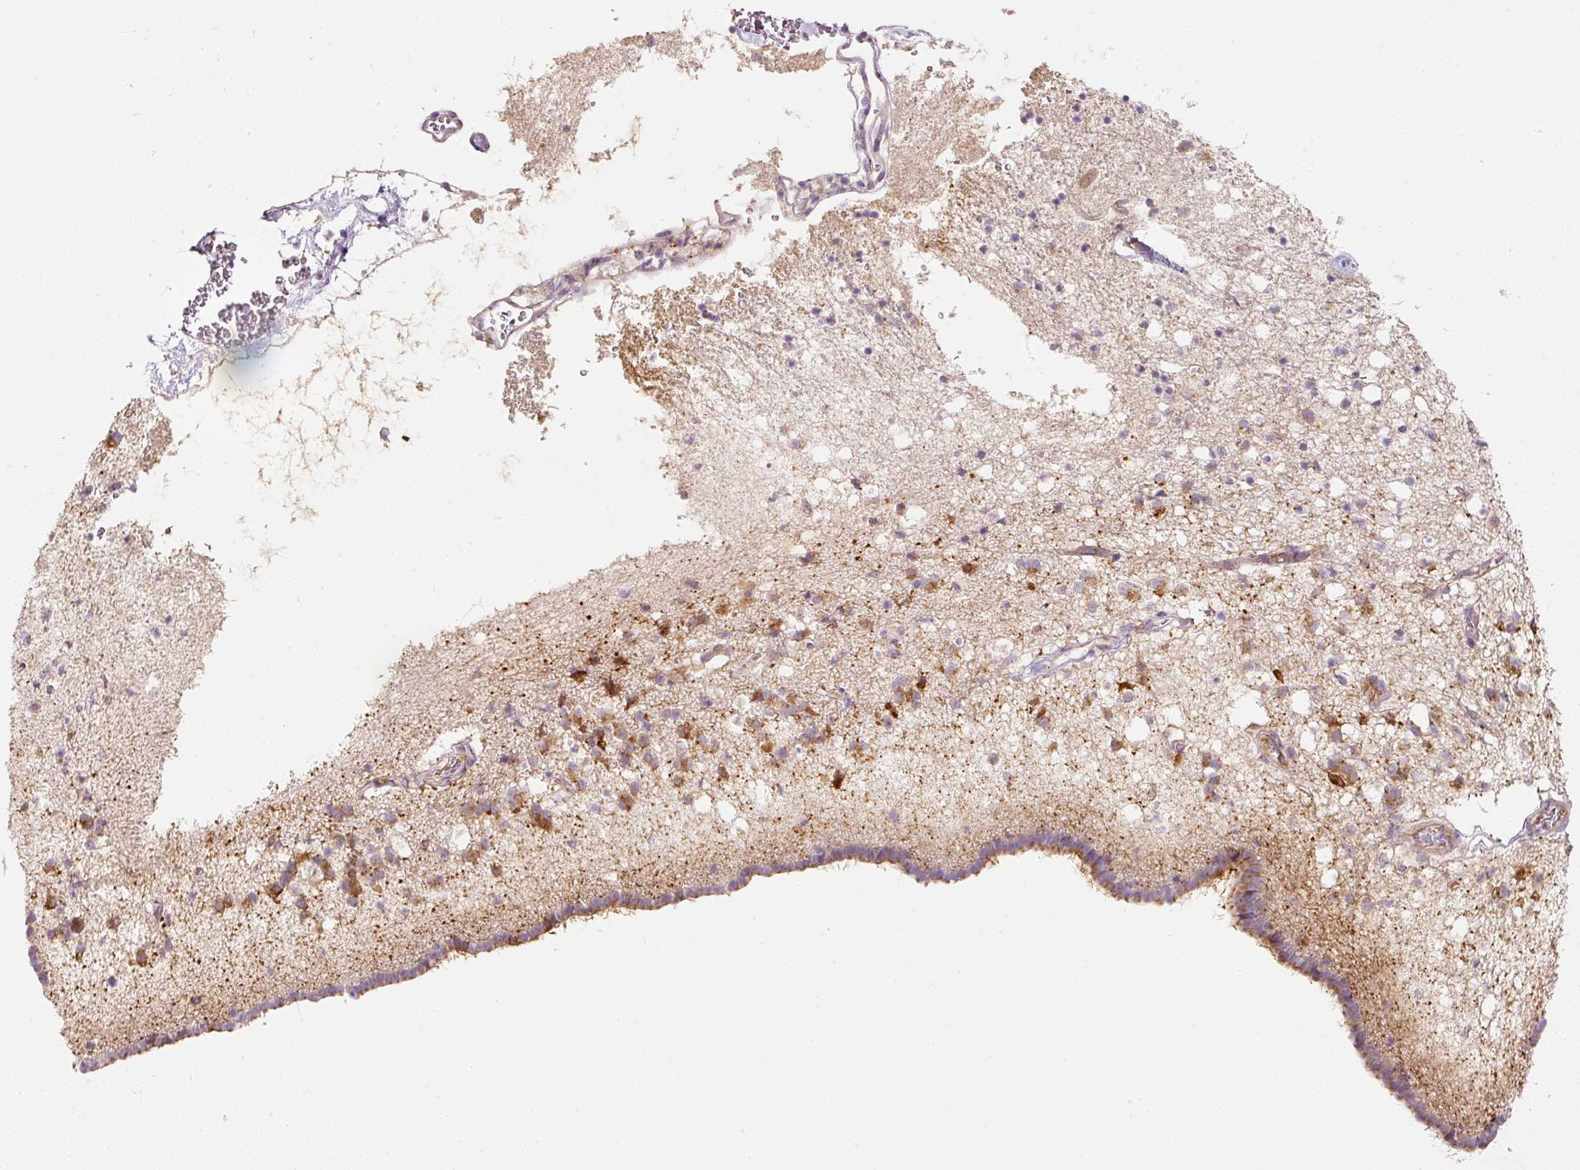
{"staining": {"intensity": "moderate", "quantity": "25%-75%", "location": "cytoplasmic/membranous"}, "tissue": "caudate", "cell_type": "Glial cells", "image_type": "normal", "snomed": [{"axis": "morphology", "description": "Normal tissue, NOS"}, {"axis": "topography", "description": "Lateral ventricle wall"}], "caption": "The image reveals staining of benign caudate, revealing moderate cytoplasmic/membranous protein expression (brown color) within glial cells.", "gene": "RNF167", "patient": {"sex": "male", "age": 58}}